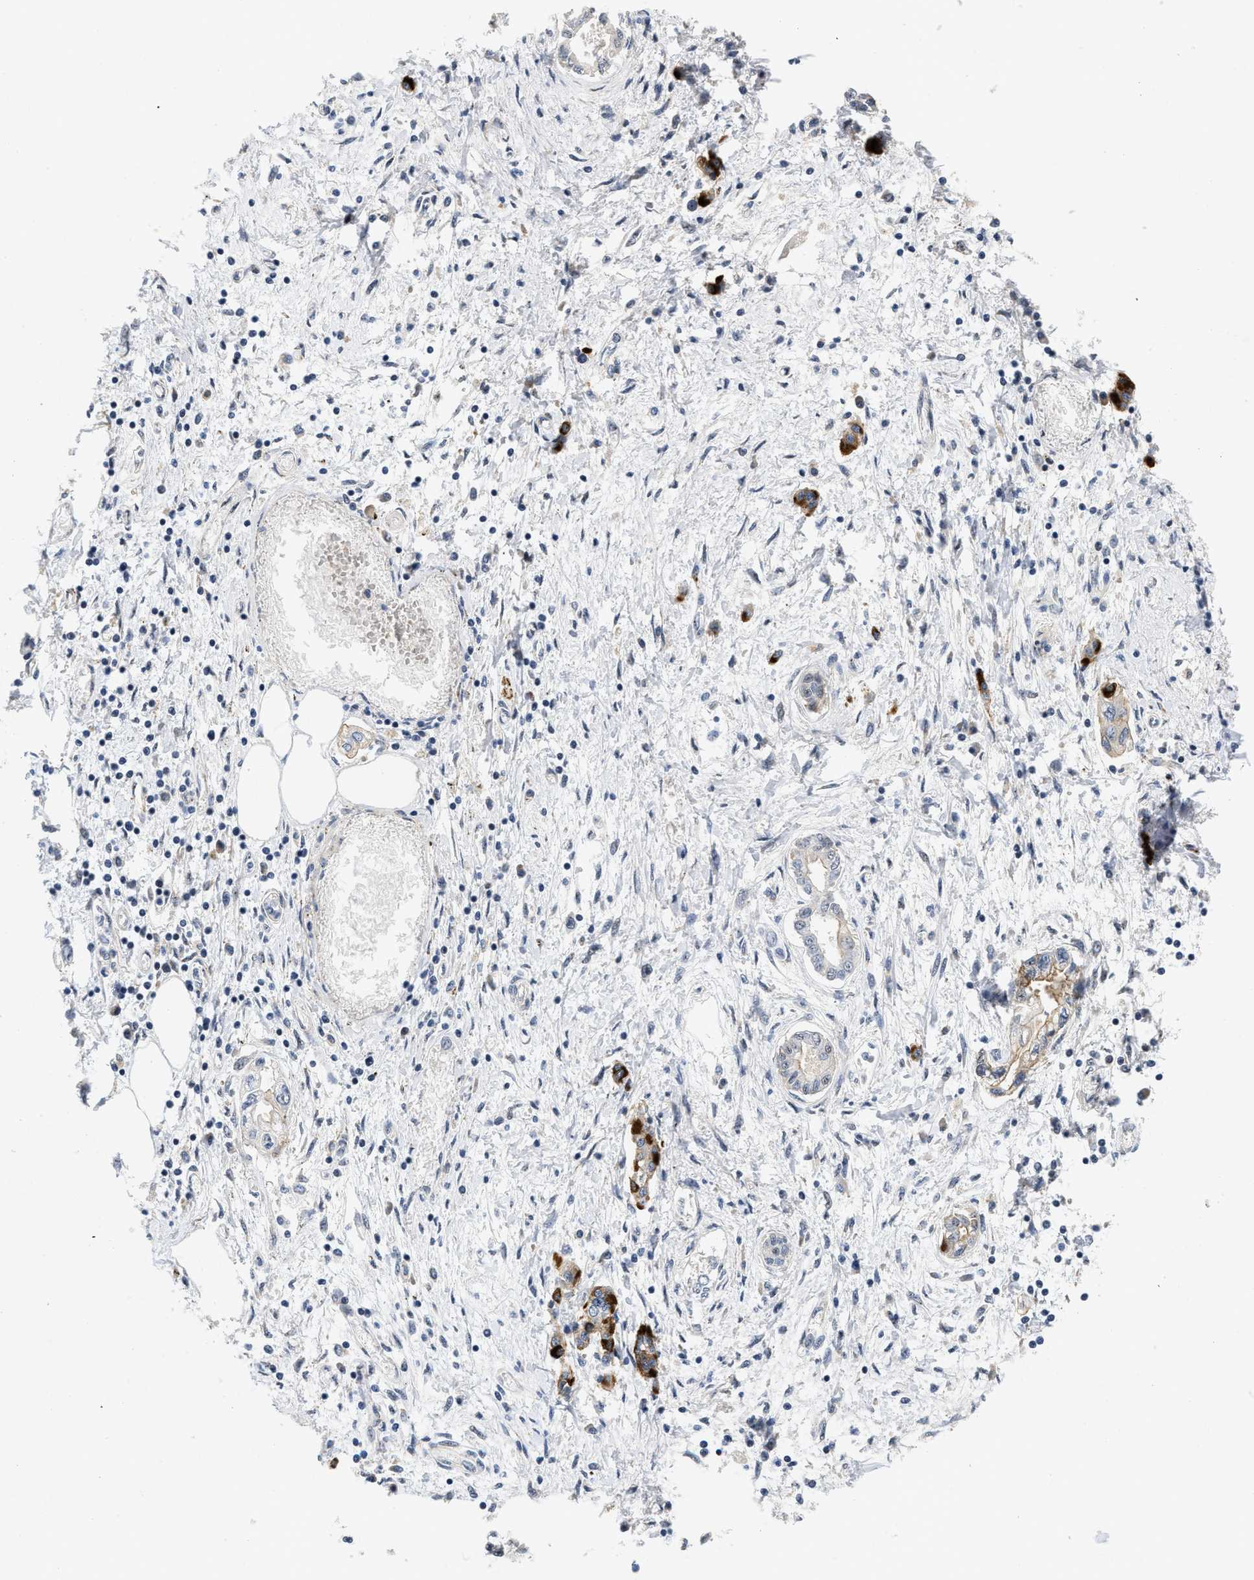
{"staining": {"intensity": "weak", "quantity": "<25%", "location": "cytoplasmic/membranous"}, "tissue": "pancreatic cancer", "cell_type": "Tumor cells", "image_type": "cancer", "snomed": [{"axis": "morphology", "description": "Adenocarcinoma, NOS"}, {"axis": "topography", "description": "Pancreas"}], "caption": "Tumor cells show no significant protein expression in adenocarcinoma (pancreatic). (DAB immunohistochemistry (IHC) with hematoxylin counter stain).", "gene": "VIP", "patient": {"sex": "male", "age": 56}}